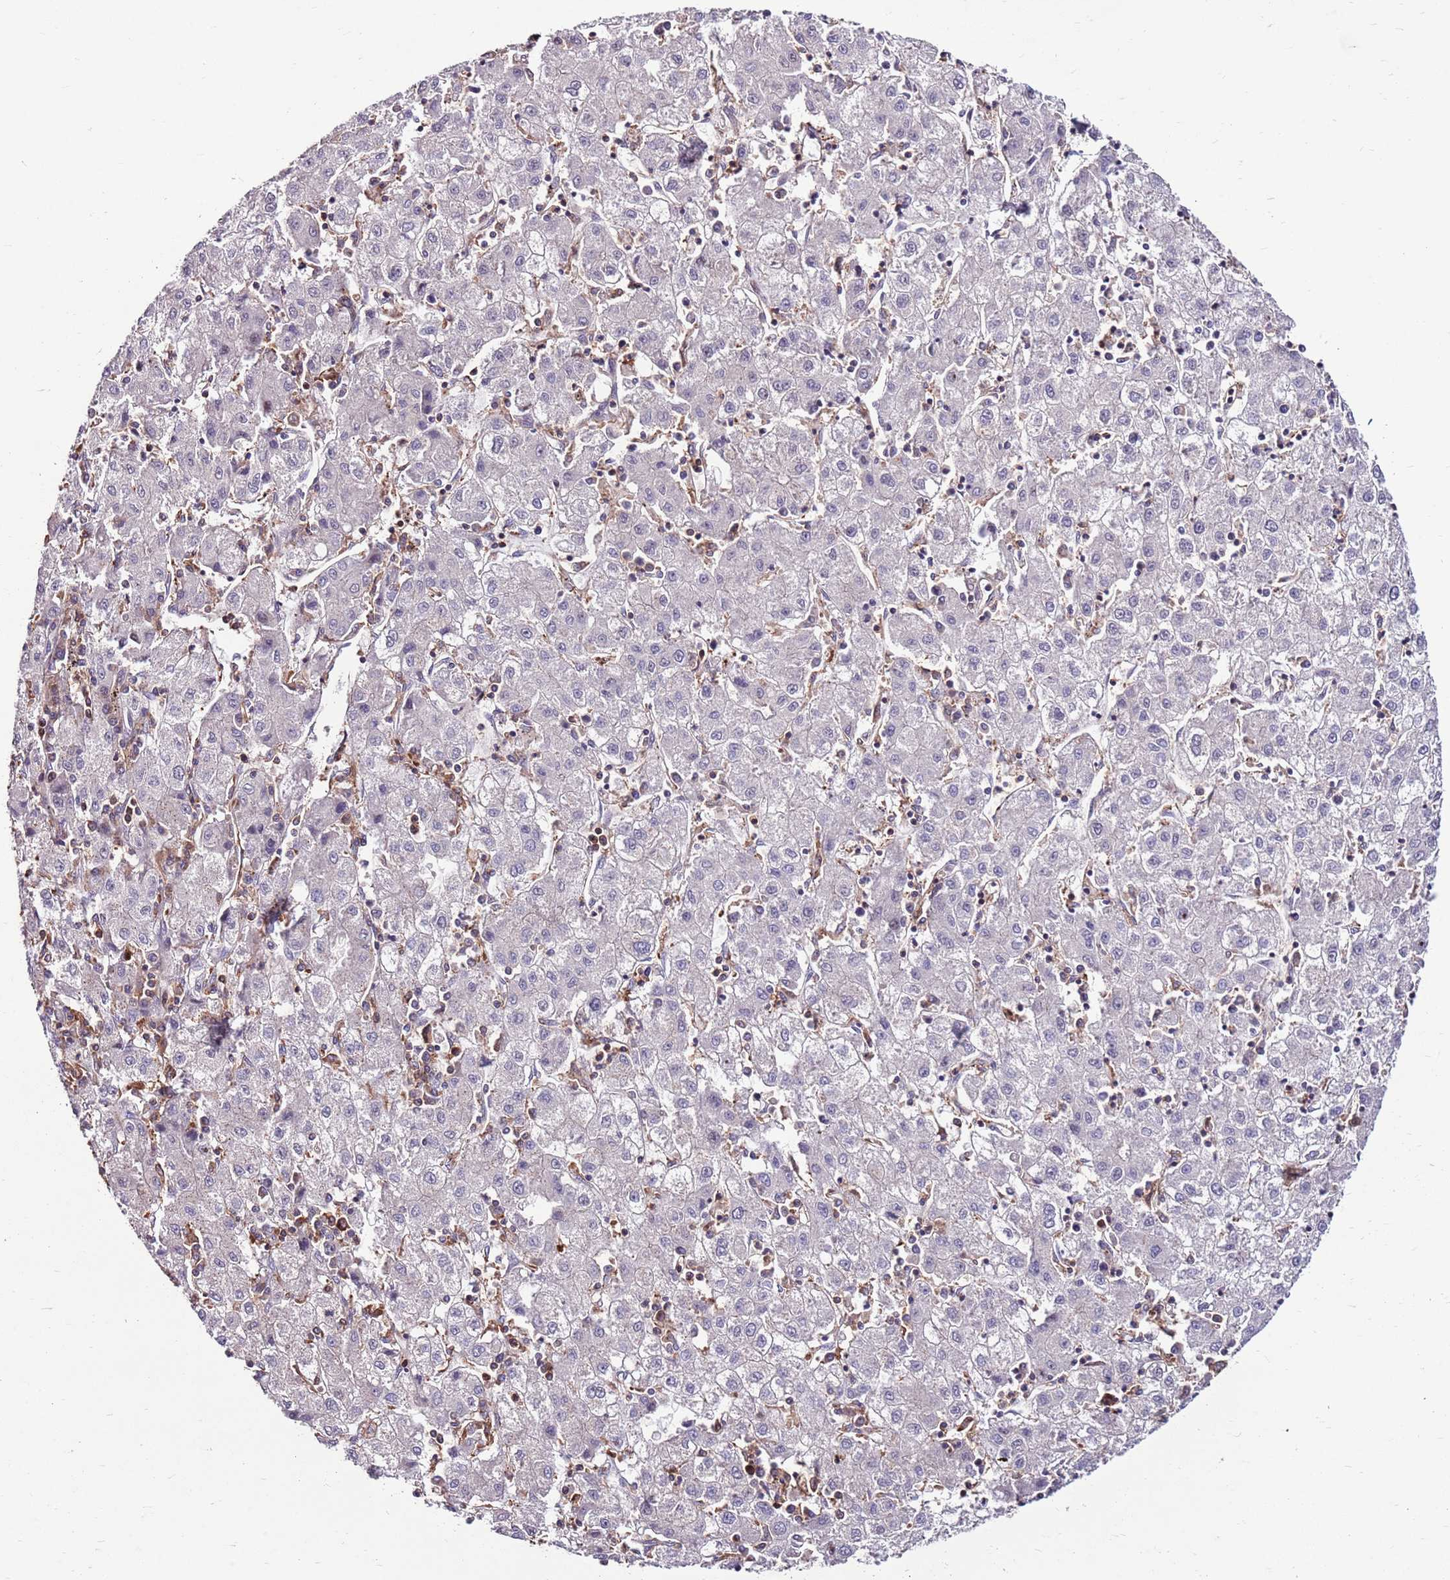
{"staining": {"intensity": "negative", "quantity": "none", "location": "none"}, "tissue": "liver cancer", "cell_type": "Tumor cells", "image_type": "cancer", "snomed": [{"axis": "morphology", "description": "Carcinoma, Hepatocellular, NOS"}, {"axis": "topography", "description": "Liver"}], "caption": "High magnification brightfield microscopy of liver cancer (hepatocellular carcinoma) stained with DAB (3,3'-diaminobenzidine) (brown) and counterstained with hematoxylin (blue): tumor cells show no significant expression. The staining is performed using DAB (3,3'-diaminobenzidine) brown chromogen with nuclei counter-stained in using hematoxylin.", "gene": "ZSWIM1", "patient": {"sex": "male", "age": 72}}